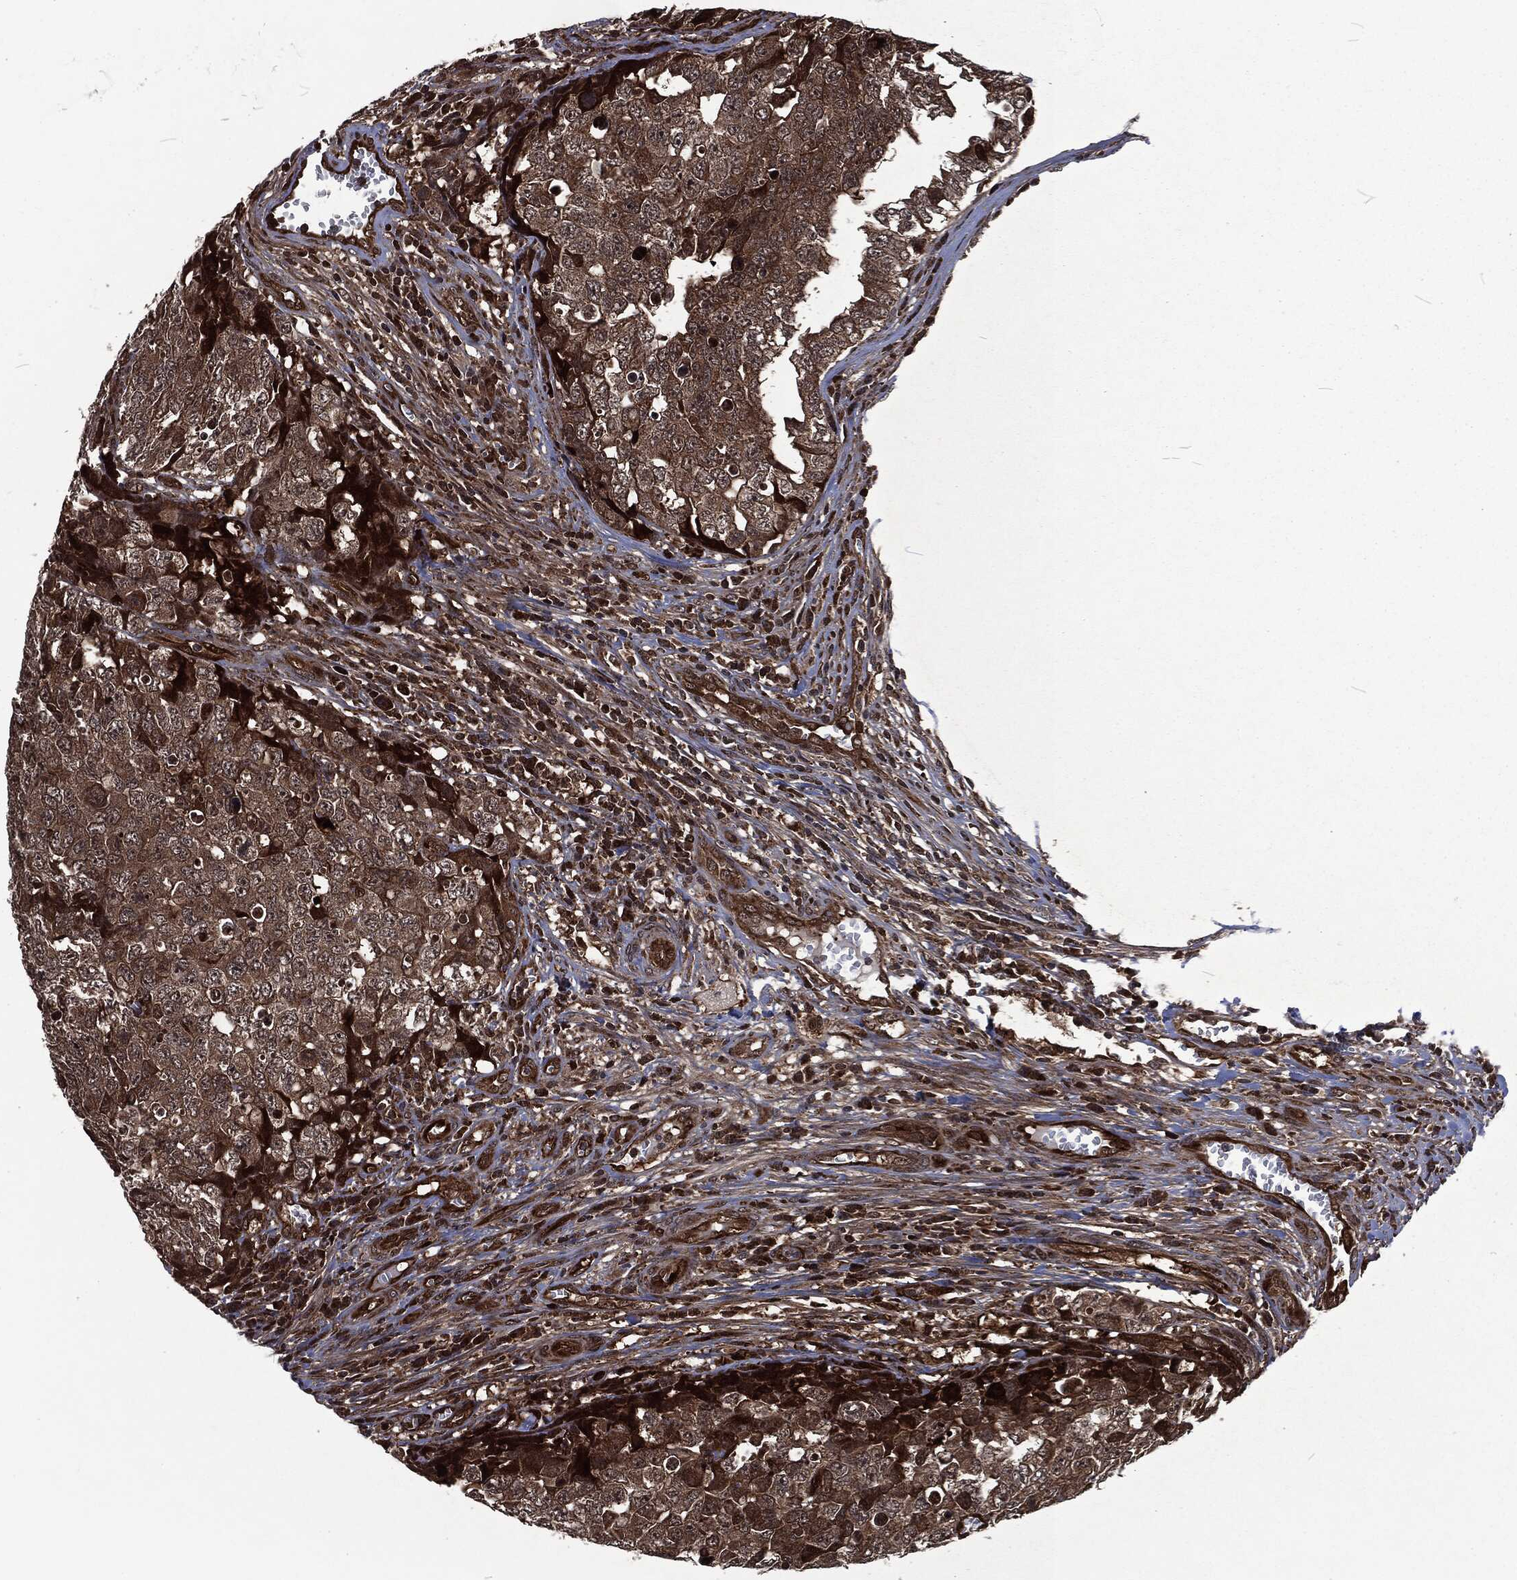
{"staining": {"intensity": "moderate", "quantity": ">75%", "location": "cytoplasmic/membranous"}, "tissue": "testis cancer", "cell_type": "Tumor cells", "image_type": "cancer", "snomed": [{"axis": "morphology", "description": "Carcinoma, Embryonal, NOS"}, {"axis": "topography", "description": "Testis"}], "caption": "This is a histology image of immunohistochemistry staining of testis embryonal carcinoma, which shows moderate positivity in the cytoplasmic/membranous of tumor cells.", "gene": "CMPK2", "patient": {"sex": "male", "age": 23}}